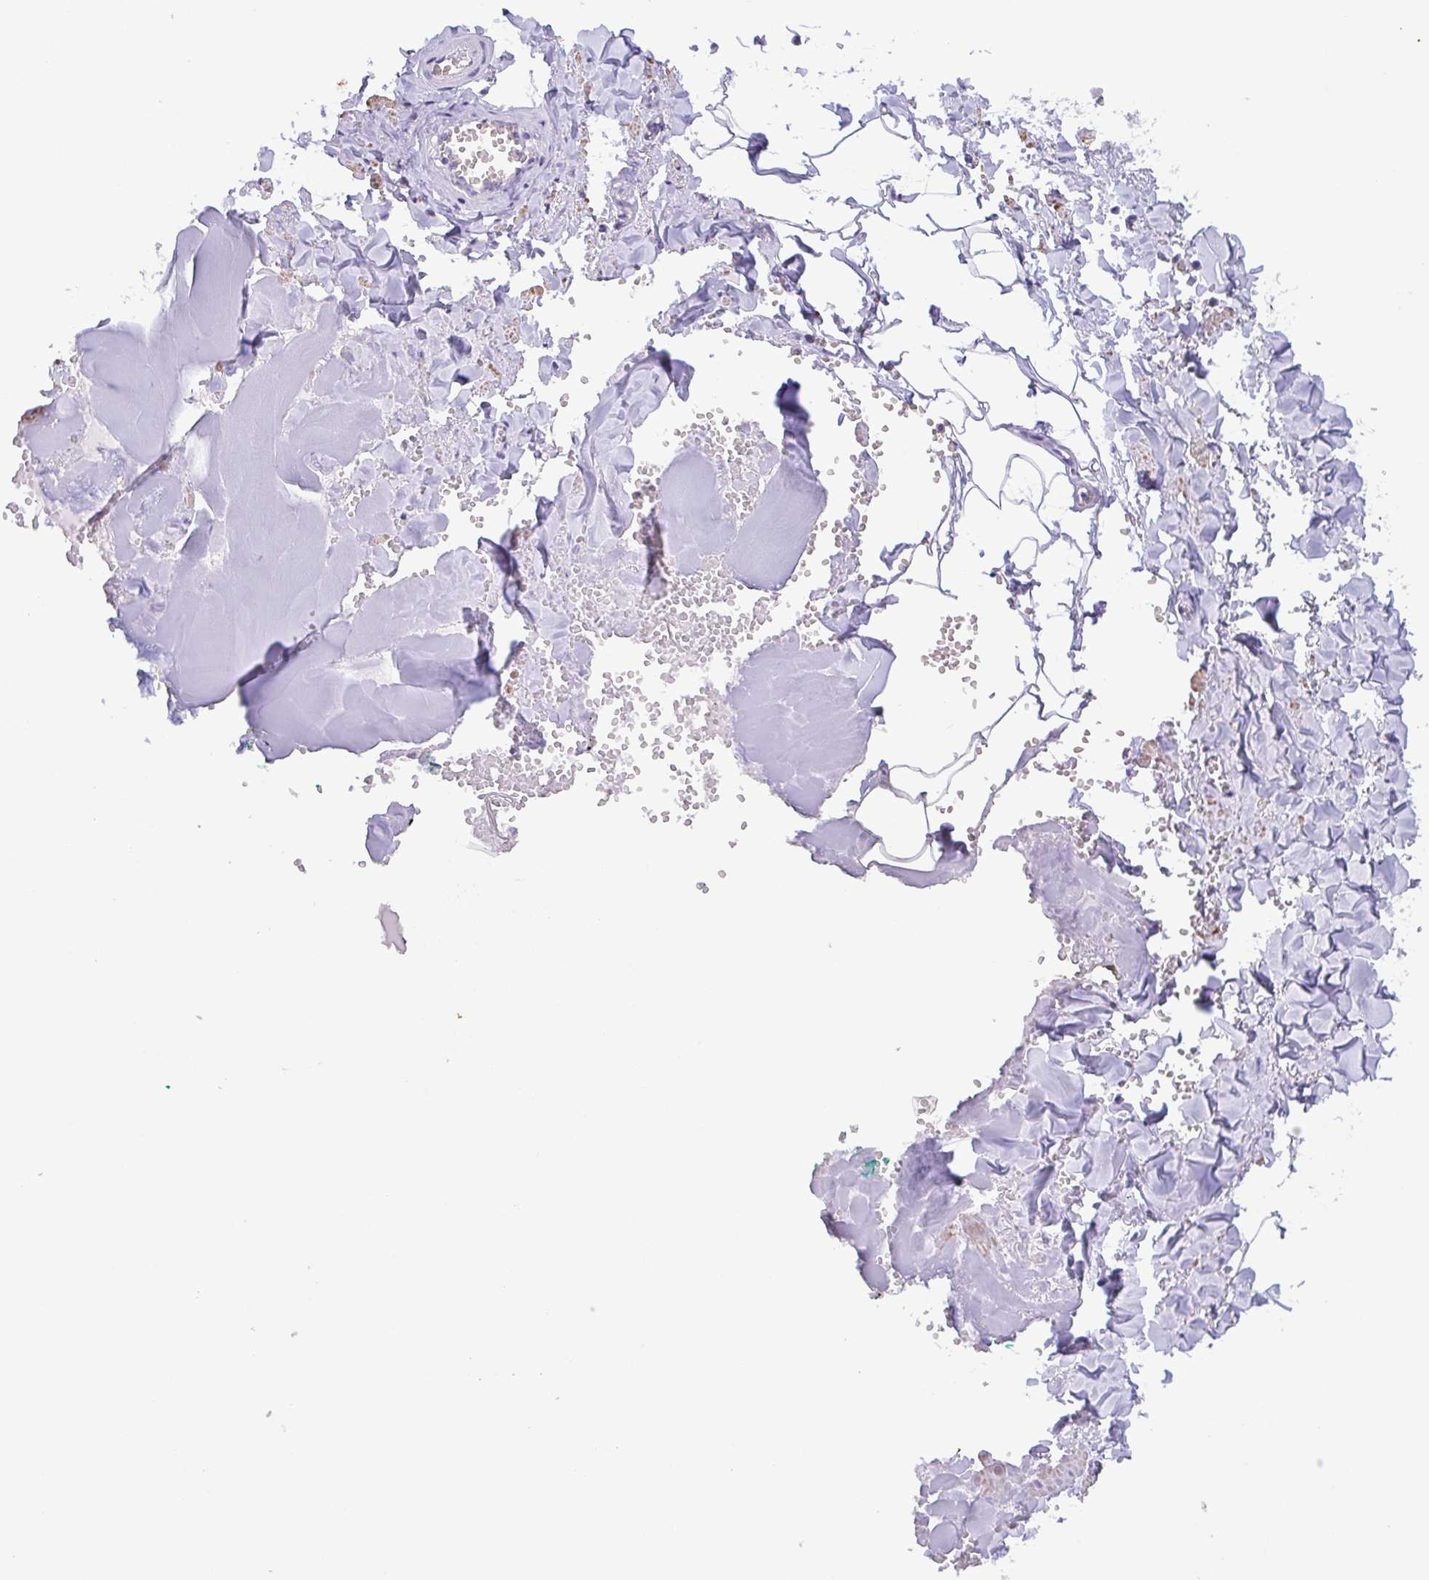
{"staining": {"intensity": "negative", "quantity": "none", "location": "none"}, "tissue": "adipose tissue", "cell_type": "Adipocytes", "image_type": "normal", "snomed": [{"axis": "morphology", "description": "Normal tissue, NOS"}, {"axis": "topography", "description": "Vulva"}, {"axis": "topography", "description": "Peripheral nerve tissue"}], "caption": "The immunohistochemistry micrograph has no significant expression in adipocytes of adipose tissue. (DAB (3,3'-diaminobenzidine) immunohistochemistry (IHC) with hematoxylin counter stain).", "gene": "MYL7", "patient": {"sex": "female", "age": 66}}